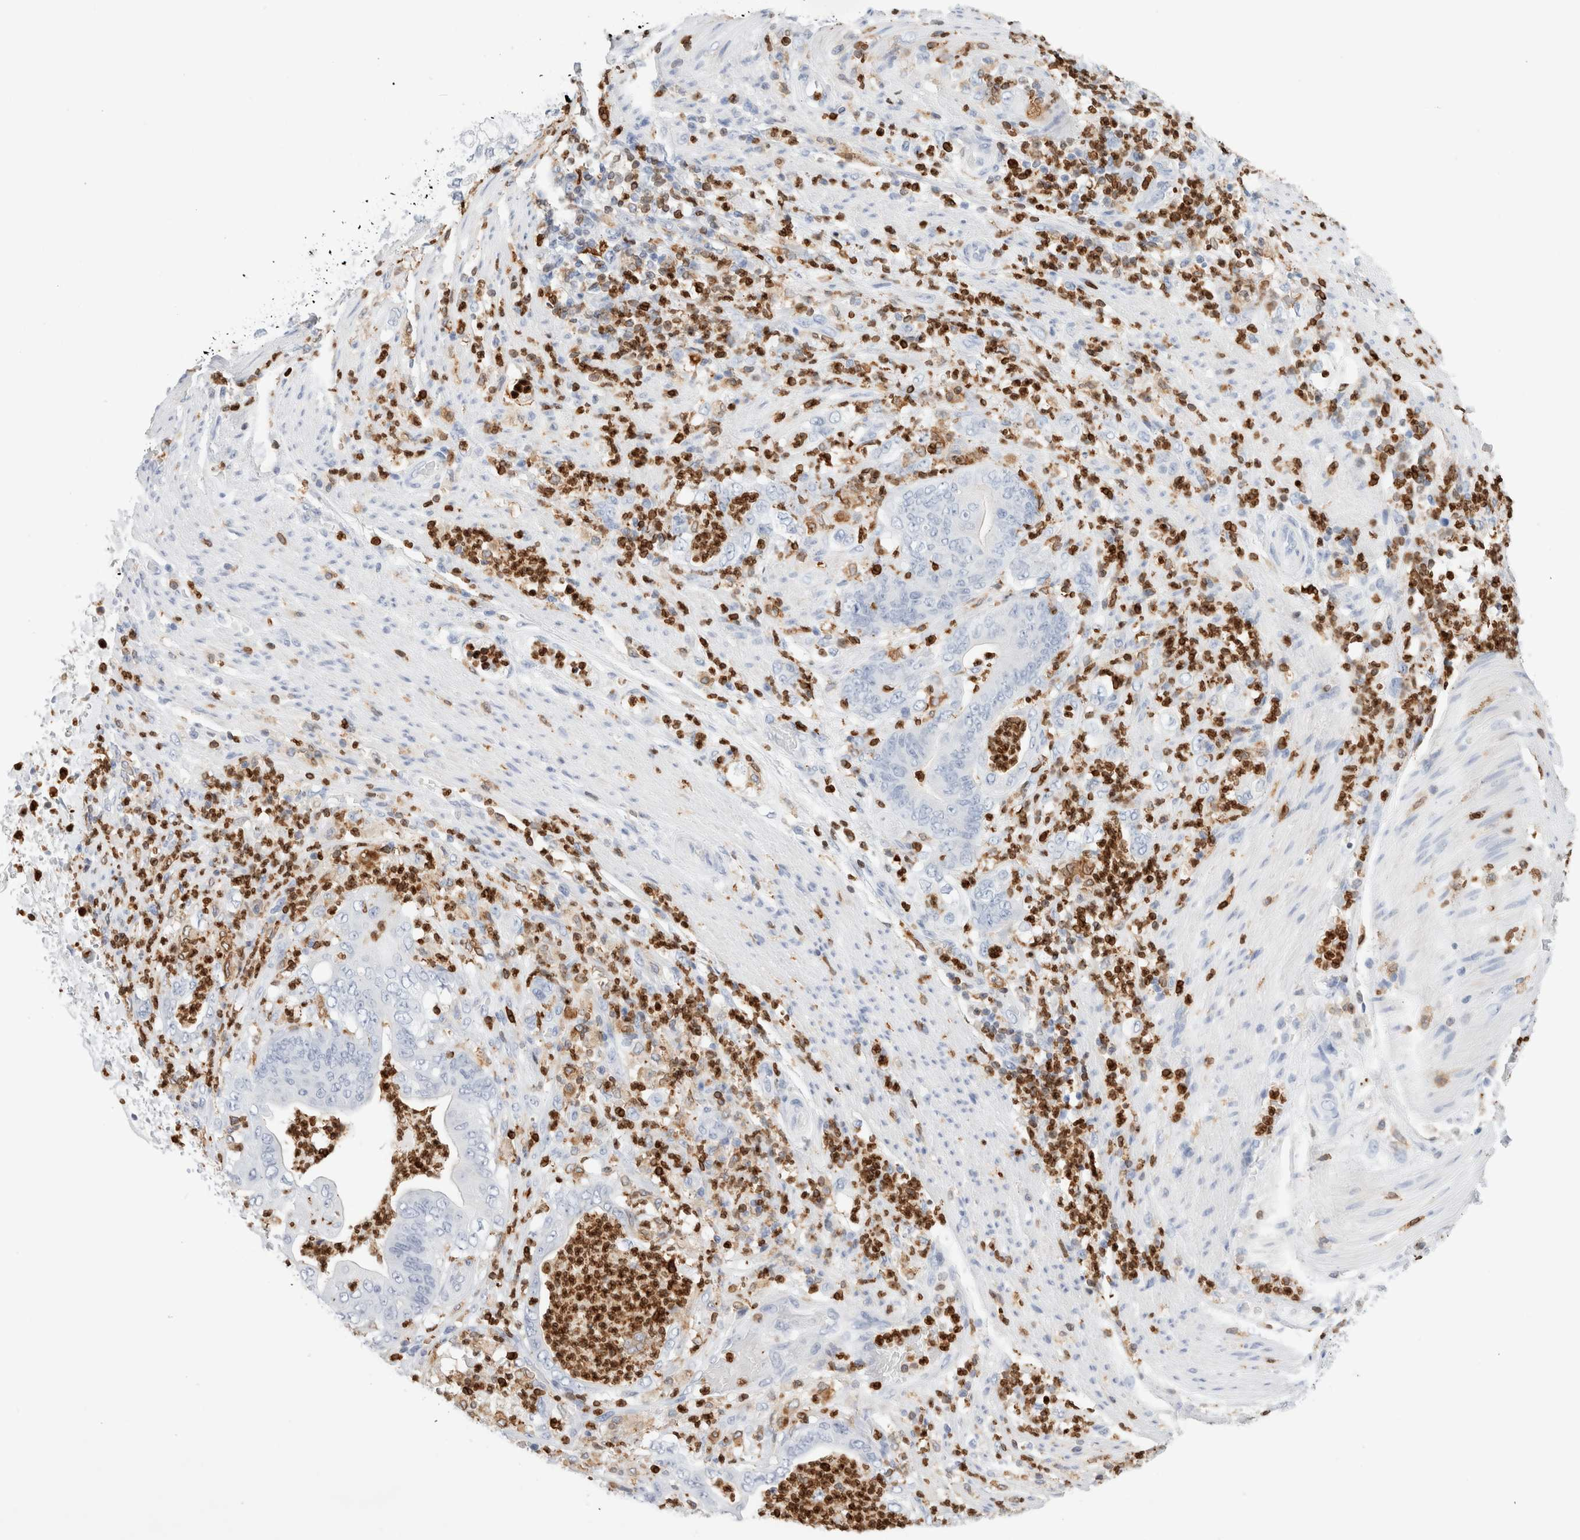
{"staining": {"intensity": "negative", "quantity": "none", "location": "none"}, "tissue": "stomach cancer", "cell_type": "Tumor cells", "image_type": "cancer", "snomed": [{"axis": "morphology", "description": "Adenocarcinoma, NOS"}, {"axis": "topography", "description": "Stomach"}], "caption": "Tumor cells are negative for brown protein staining in stomach cancer (adenocarcinoma).", "gene": "ALOX5AP", "patient": {"sex": "female", "age": 73}}